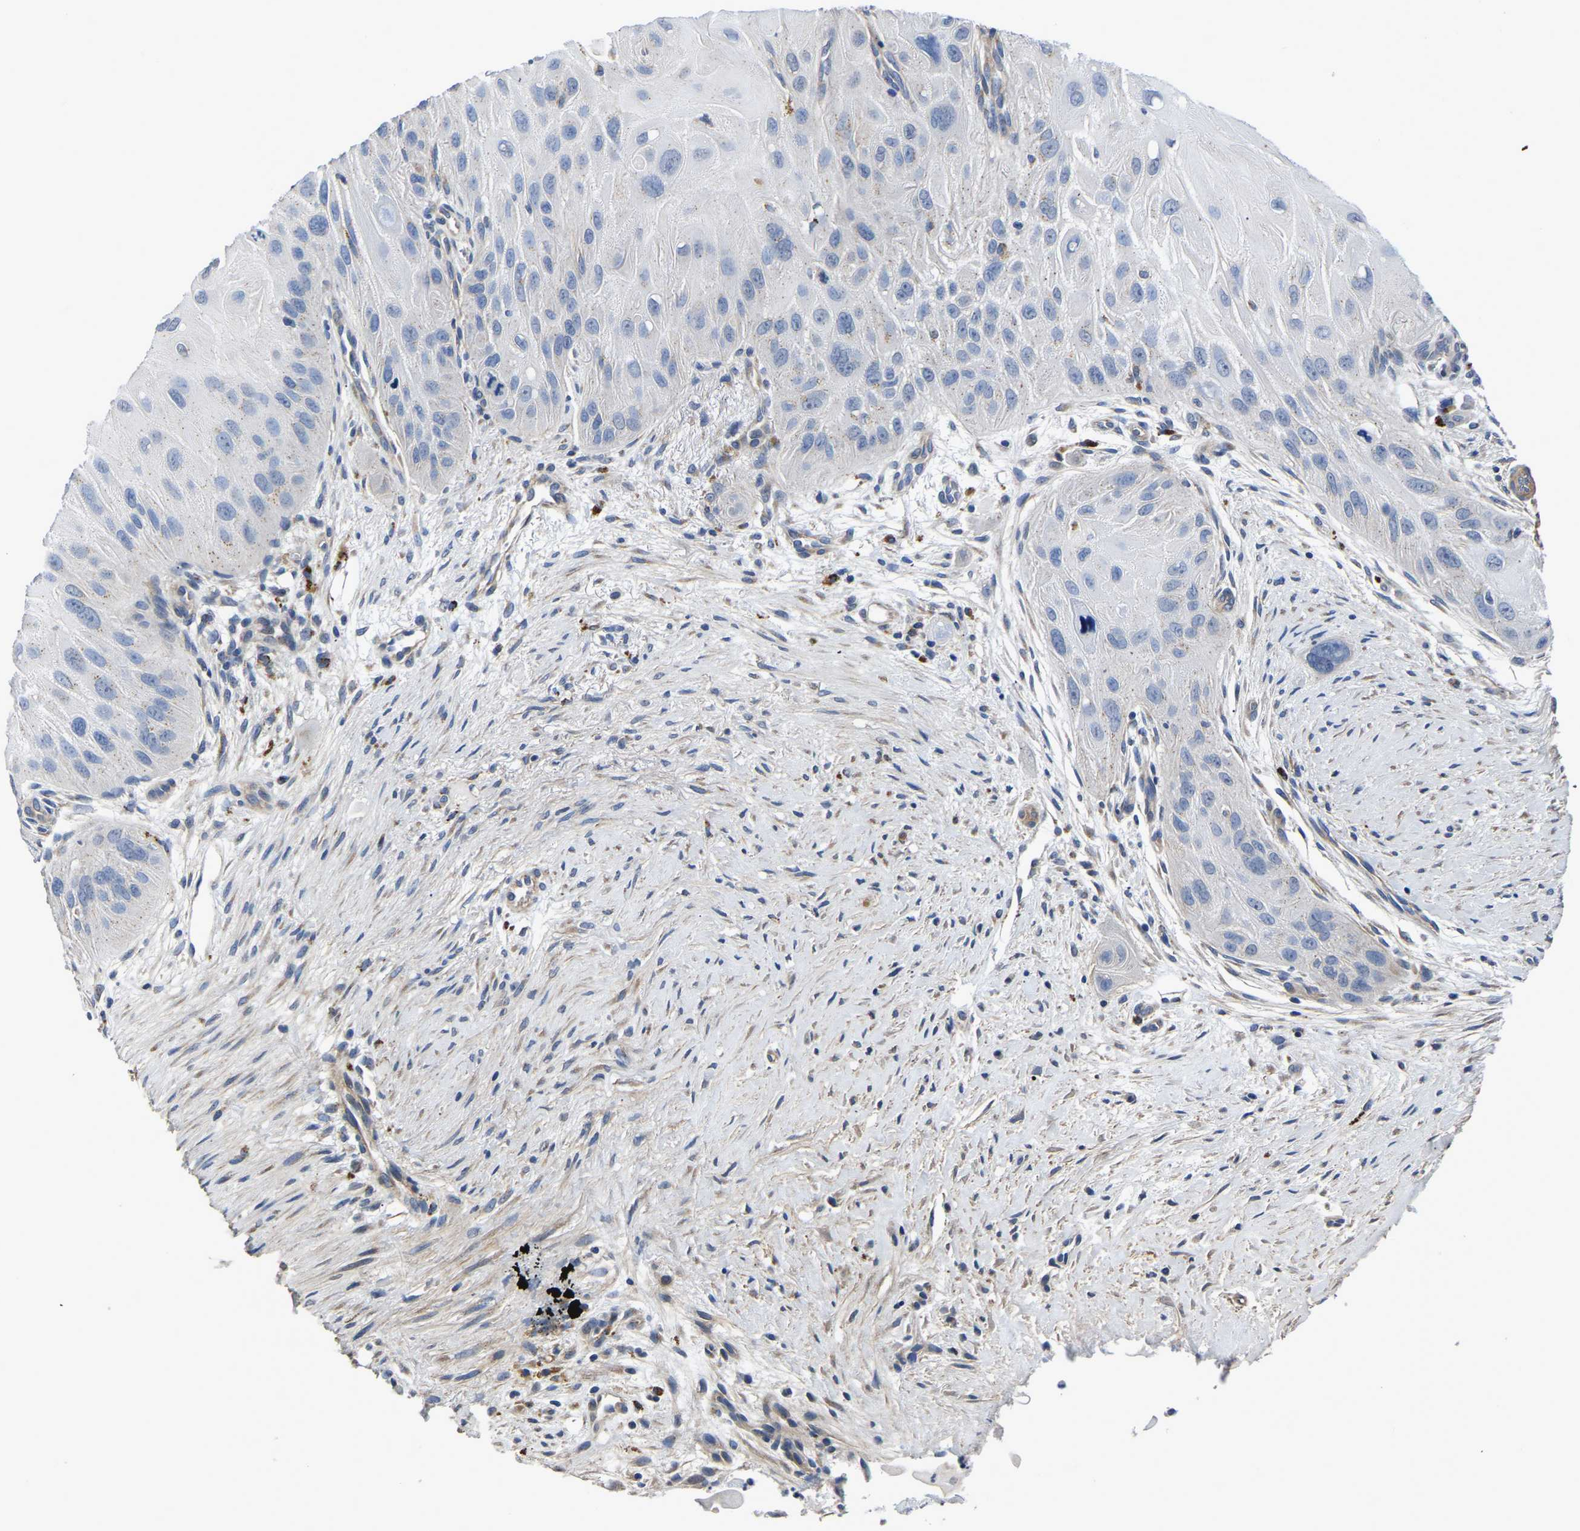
{"staining": {"intensity": "negative", "quantity": "none", "location": "none"}, "tissue": "skin cancer", "cell_type": "Tumor cells", "image_type": "cancer", "snomed": [{"axis": "morphology", "description": "Squamous cell carcinoma, NOS"}, {"axis": "topography", "description": "Skin"}], "caption": "DAB (3,3'-diaminobenzidine) immunohistochemical staining of human skin squamous cell carcinoma displays no significant positivity in tumor cells.", "gene": "PDLIM7", "patient": {"sex": "female", "age": 77}}